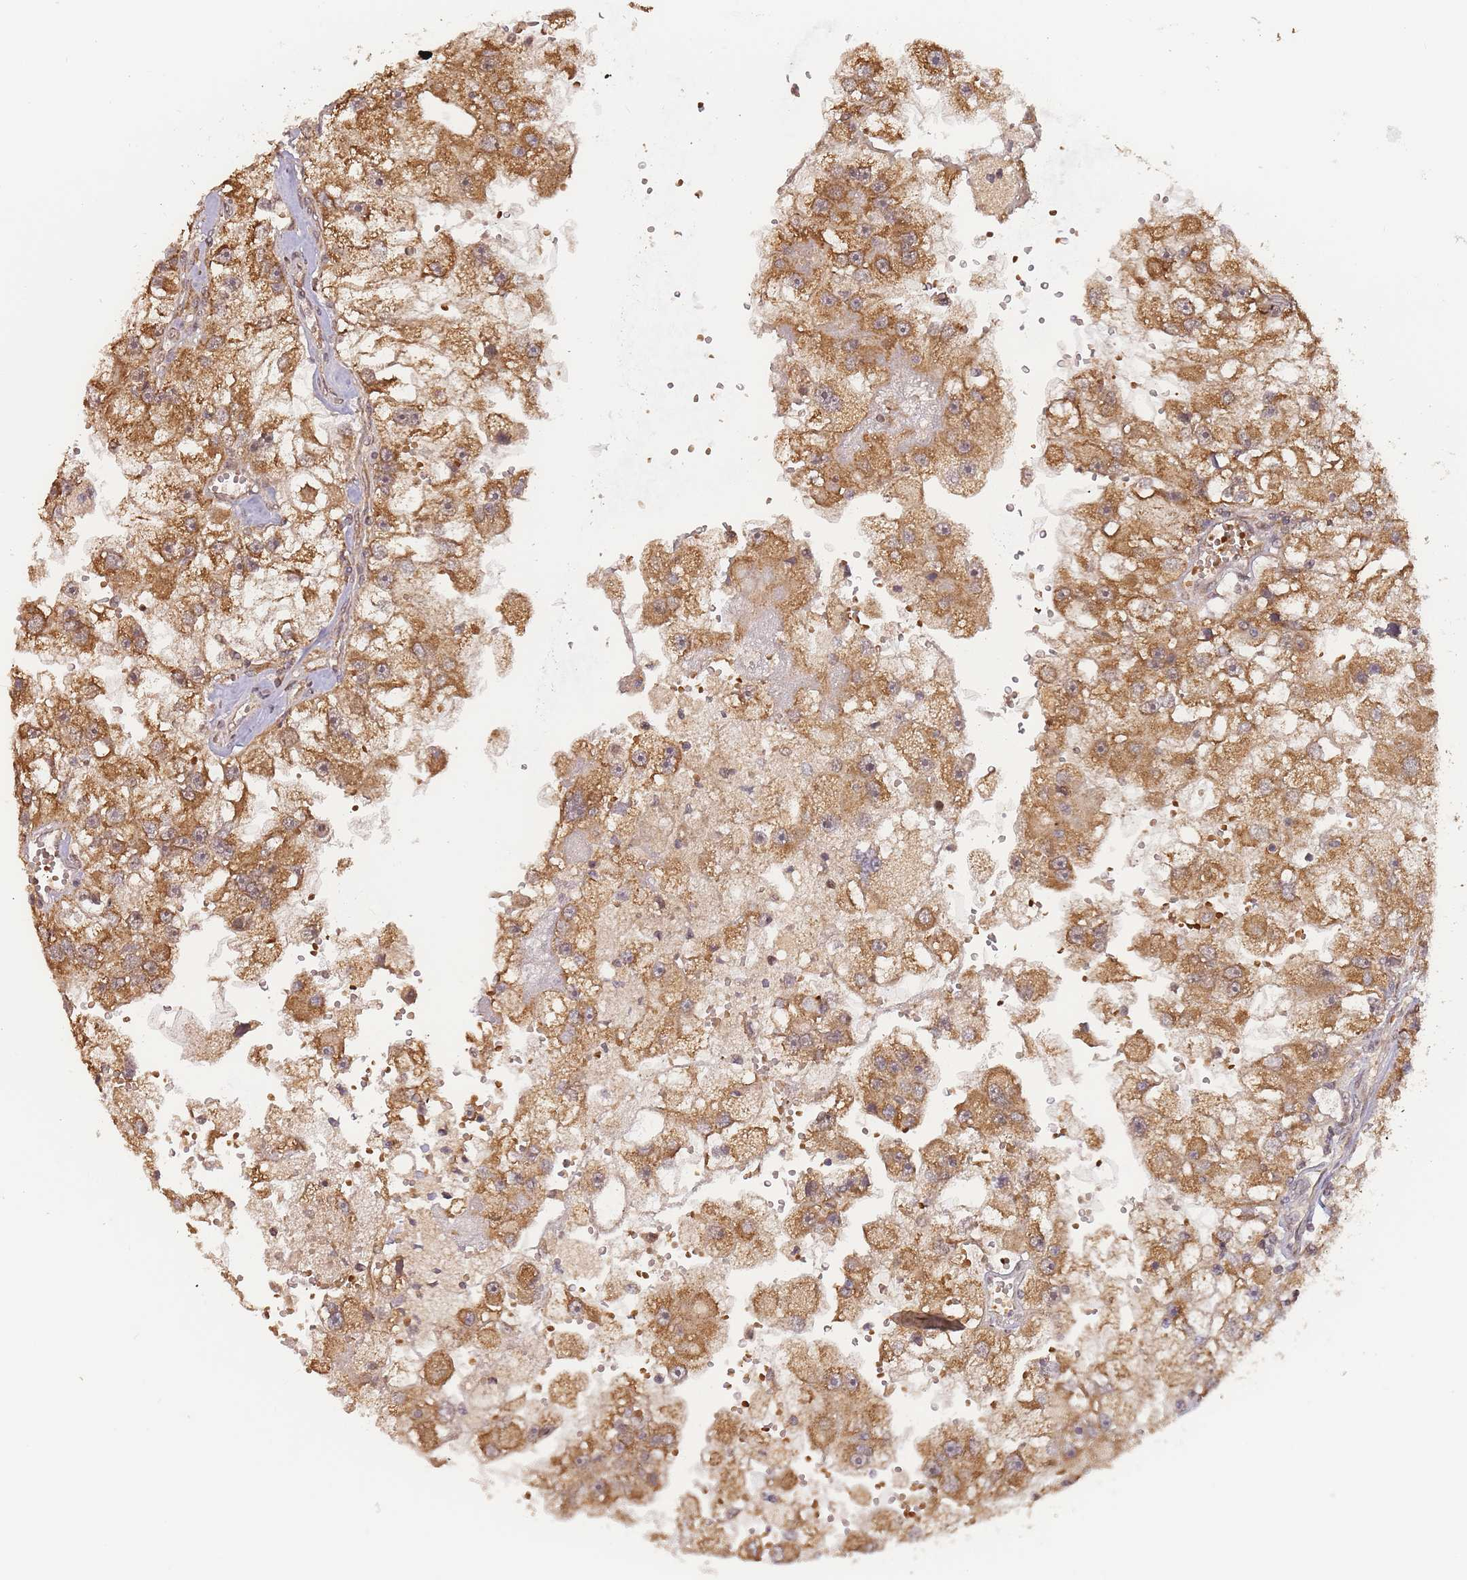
{"staining": {"intensity": "moderate", "quantity": ">75%", "location": "cytoplasmic/membranous"}, "tissue": "renal cancer", "cell_type": "Tumor cells", "image_type": "cancer", "snomed": [{"axis": "morphology", "description": "Adenocarcinoma, NOS"}, {"axis": "topography", "description": "Kidney"}], "caption": "High-magnification brightfield microscopy of renal cancer stained with DAB (brown) and counterstained with hematoxylin (blue). tumor cells exhibit moderate cytoplasmic/membranous staining is present in about>75% of cells.", "gene": "ZNF497", "patient": {"sex": "male", "age": 63}}